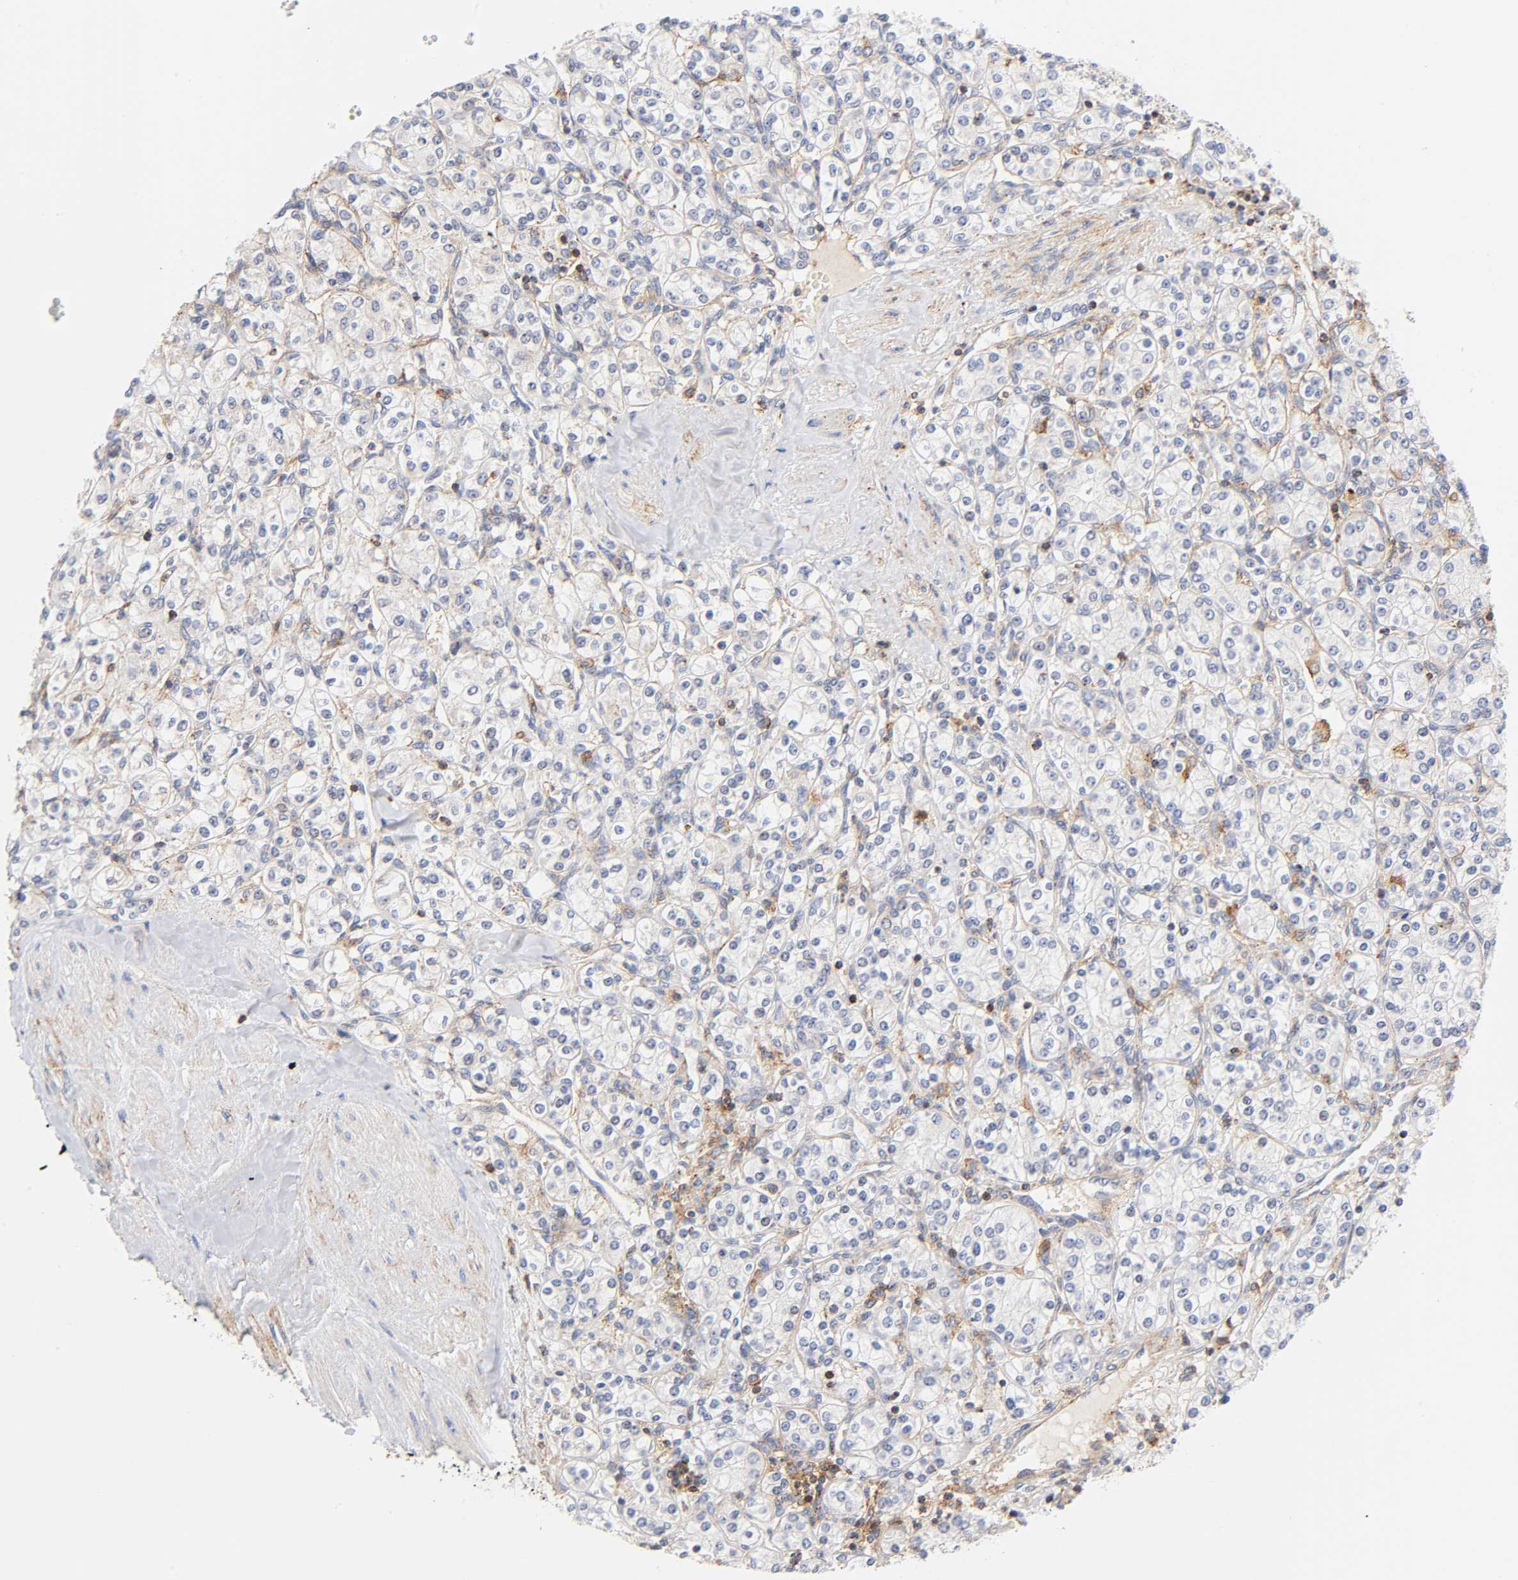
{"staining": {"intensity": "negative", "quantity": "none", "location": "none"}, "tissue": "renal cancer", "cell_type": "Tumor cells", "image_type": "cancer", "snomed": [{"axis": "morphology", "description": "Adenocarcinoma, NOS"}, {"axis": "topography", "description": "Kidney"}], "caption": "Human renal adenocarcinoma stained for a protein using immunohistochemistry (IHC) exhibits no staining in tumor cells.", "gene": "ANXA7", "patient": {"sex": "male", "age": 77}}